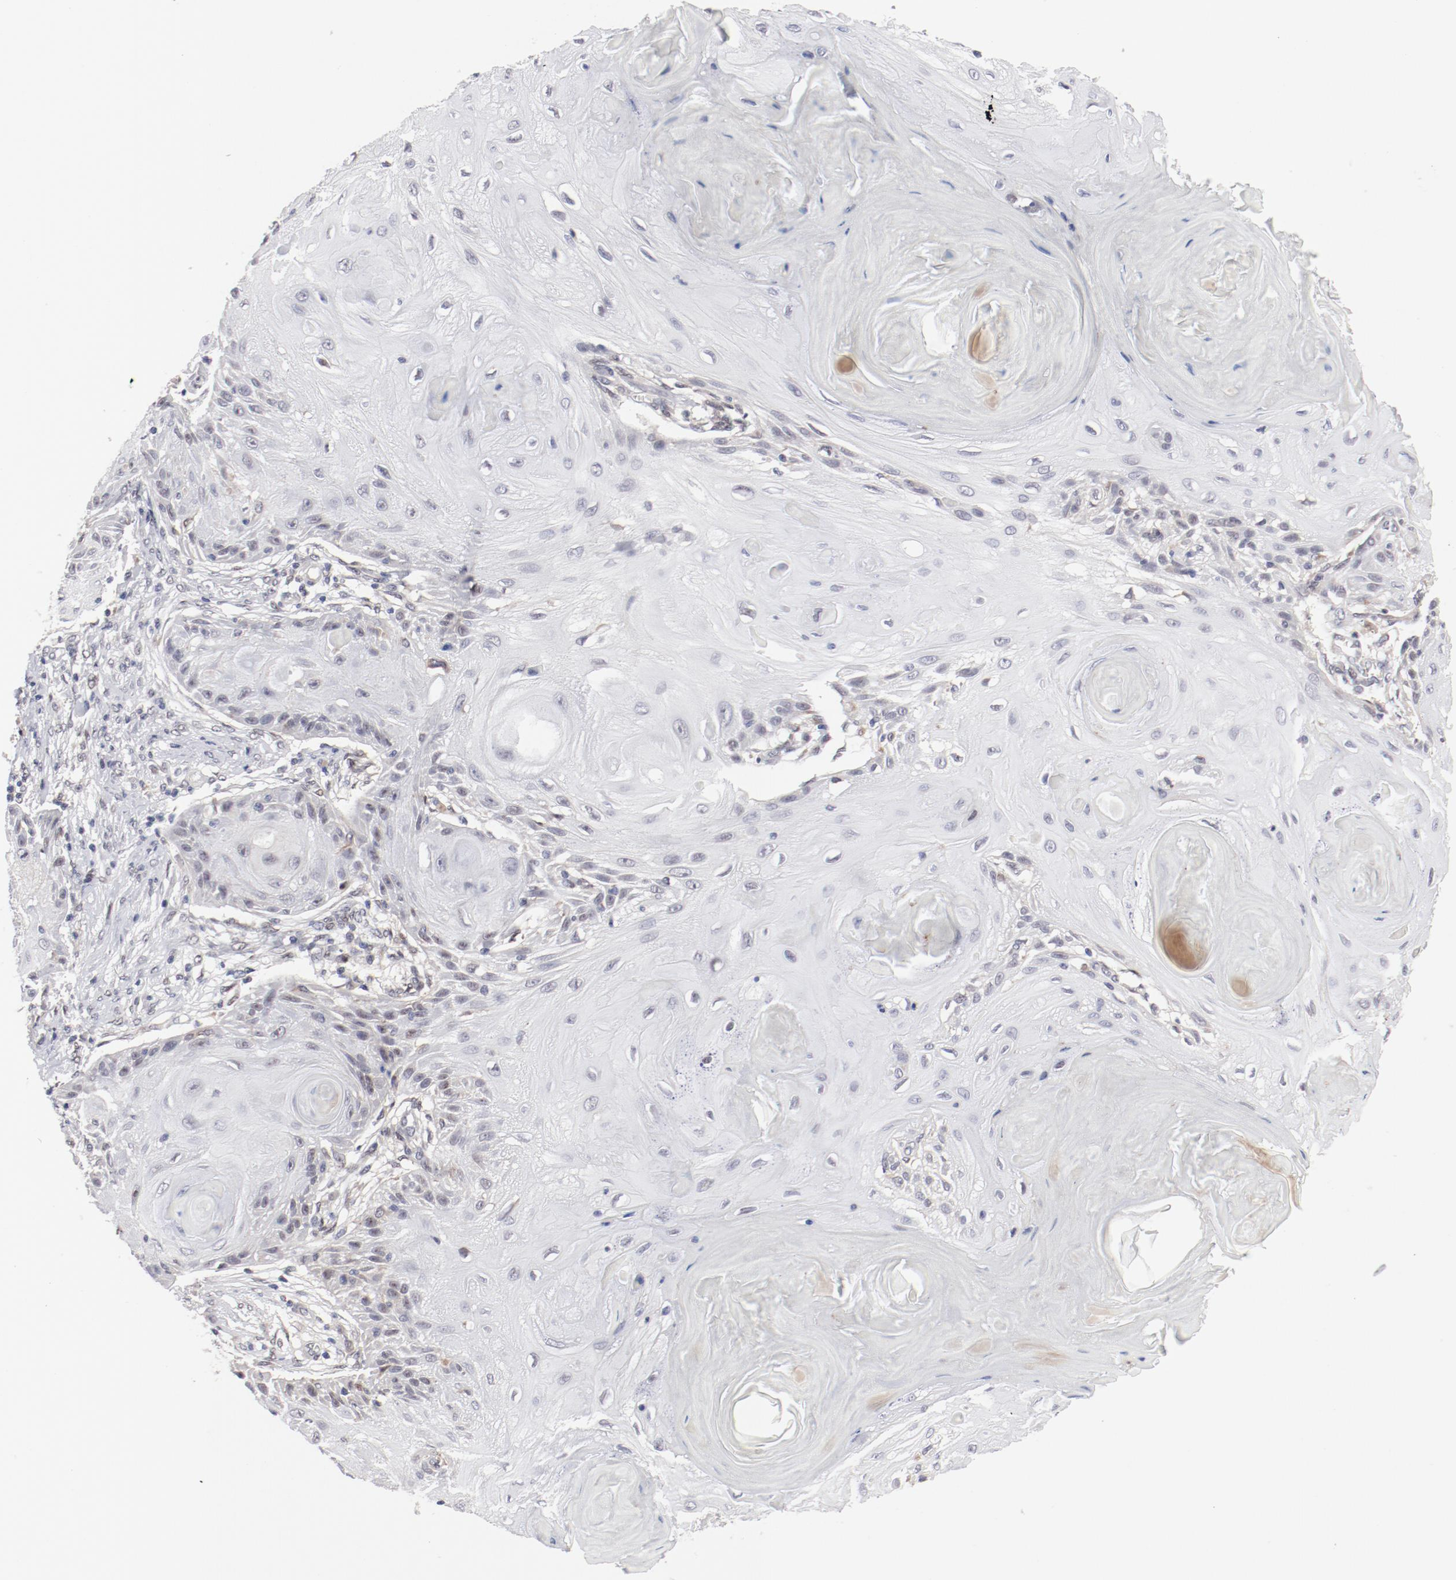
{"staining": {"intensity": "negative", "quantity": "none", "location": "none"}, "tissue": "skin cancer", "cell_type": "Tumor cells", "image_type": "cancer", "snomed": [{"axis": "morphology", "description": "Squamous cell carcinoma, NOS"}, {"axis": "topography", "description": "Skin"}], "caption": "IHC of skin cancer (squamous cell carcinoma) displays no expression in tumor cells. (Brightfield microscopy of DAB immunohistochemistry at high magnification).", "gene": "FSCB", "patient": {"sex": "female", "age": 88}}